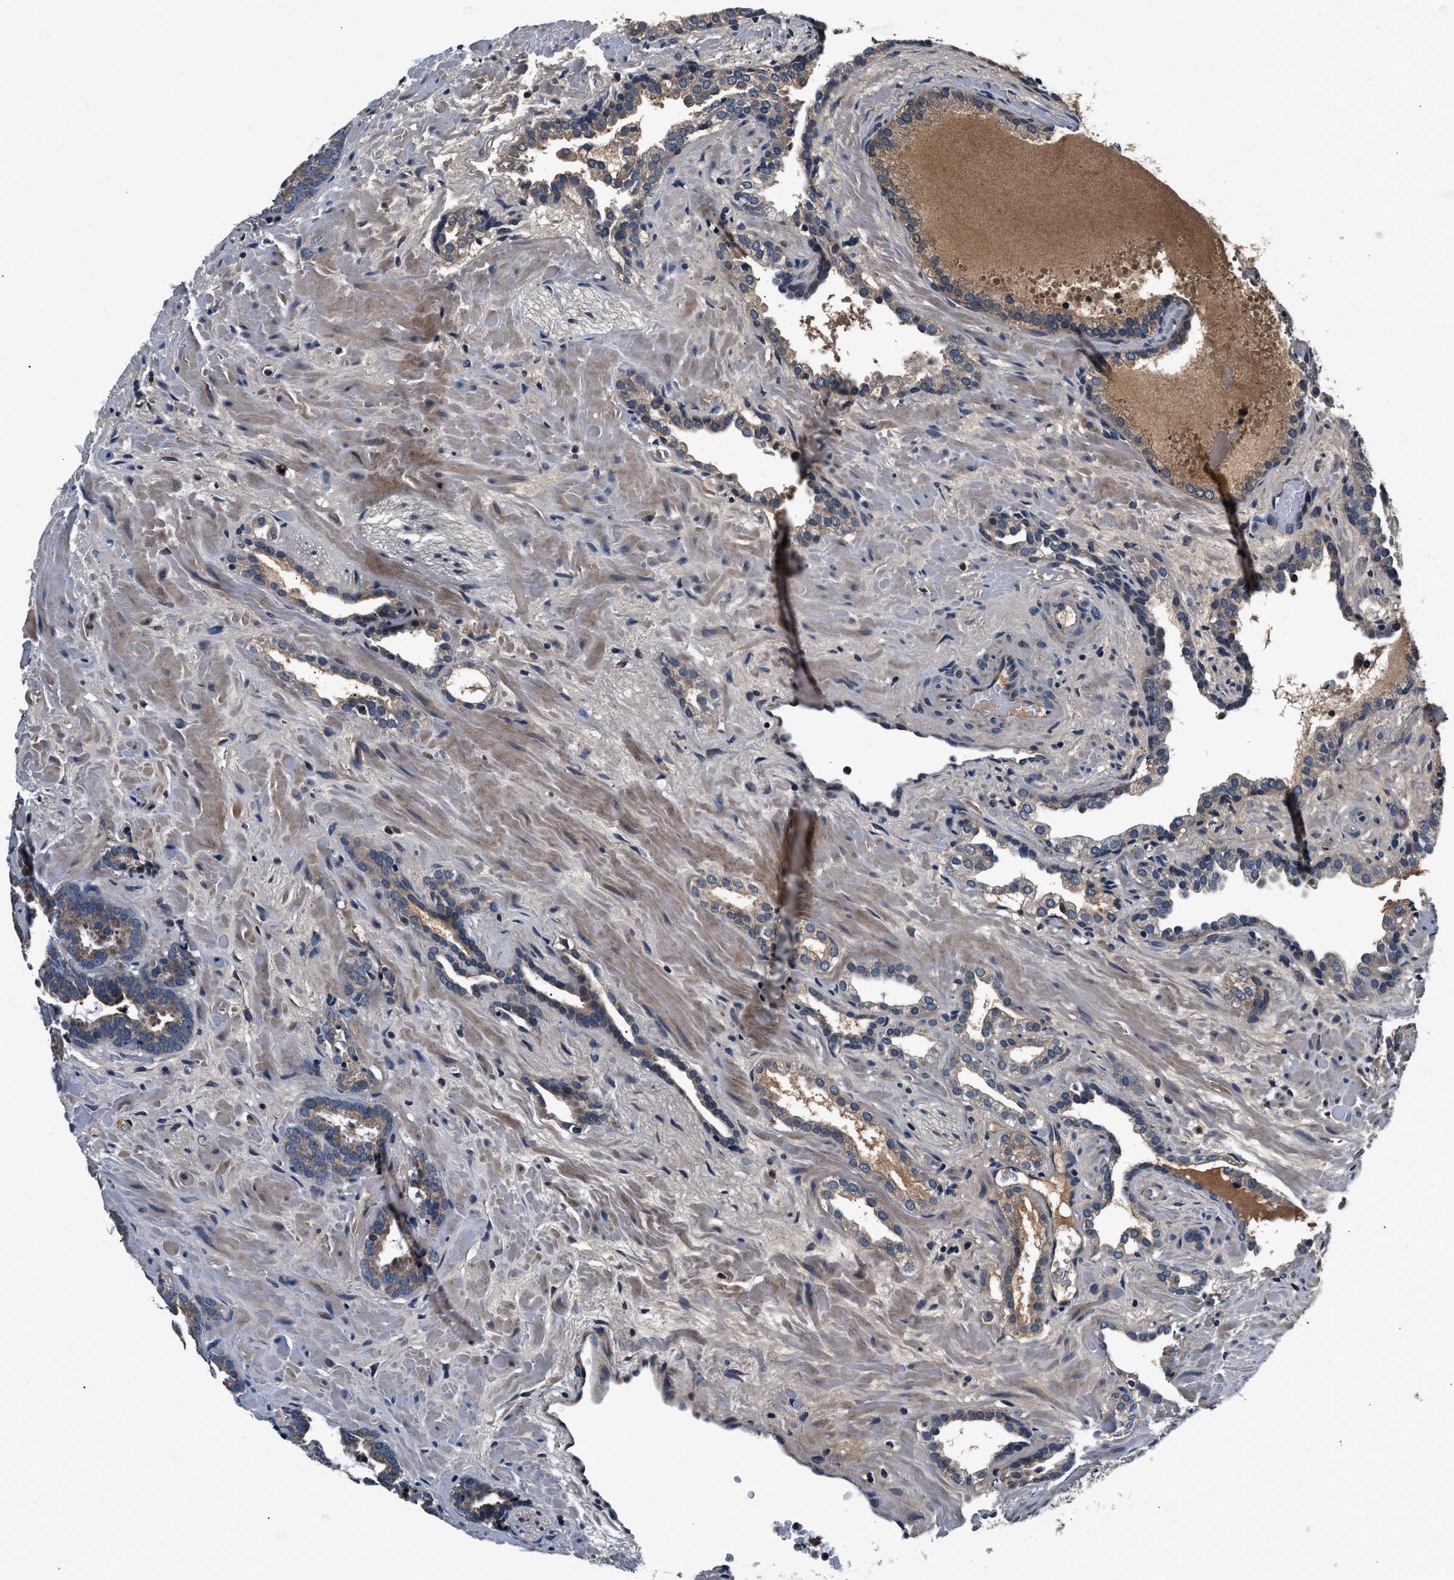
{"staining": {"intensity": "weak", "quantity": "25%-75%", "location": "cytoplasmic/membranous"}, "tissue": "prostate cancer", "cell_type": "Tumor cells", "image_type": "cancer", "snomed": [{"axis": "morphology", "description": "Adenocarcinoma, Low grade"}, {"axis": "topography", "description": "Prostate"}], "caption": "About 25%-75% of tumor cells in prostate cancer (adenocarcinoma (low-grade)) reveal weak cytoplasmic/membranous protein staining as visualized by brown immunohistochemical staining.", "gene": "IMMT", "patient": {"sex": "male", "age": 63}}